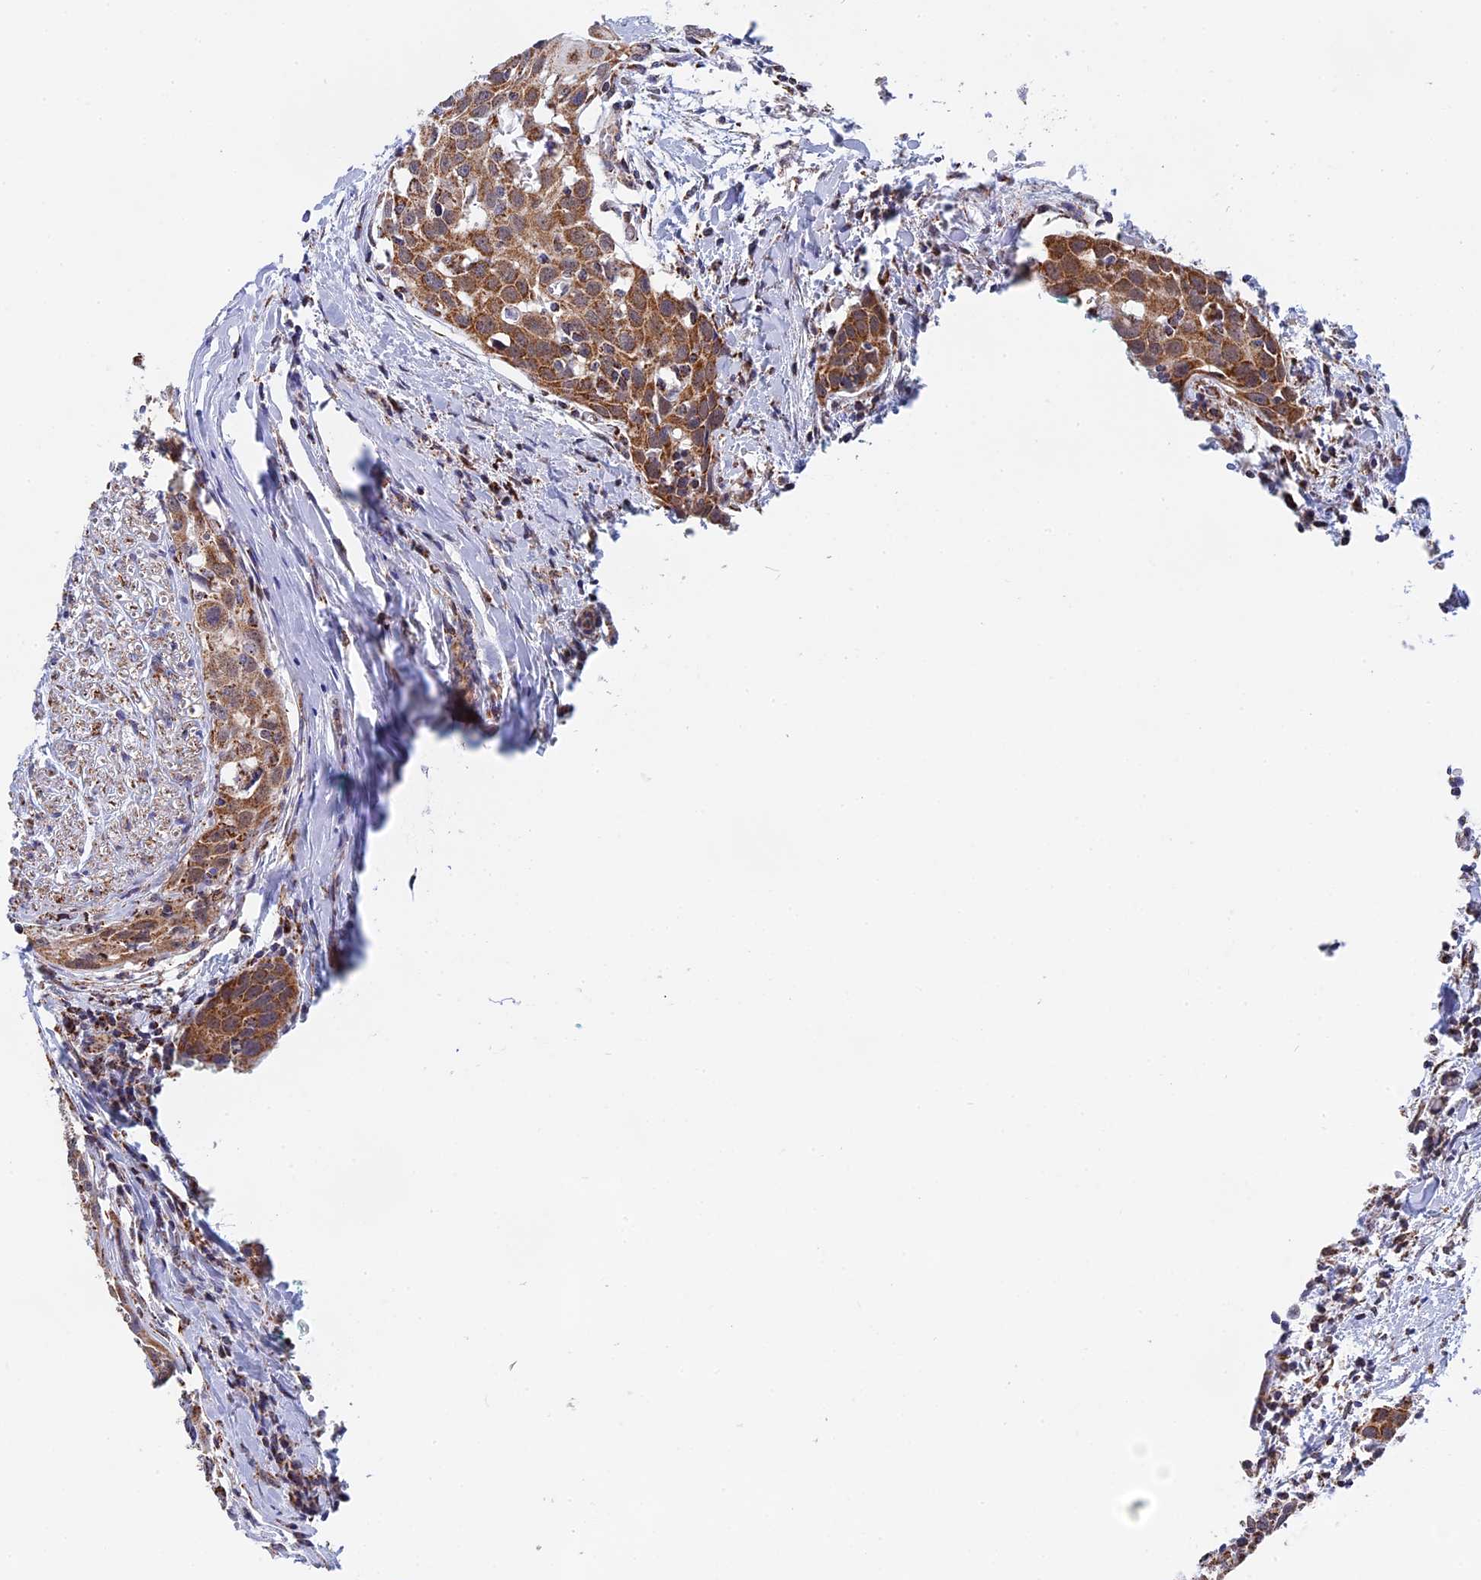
{"staining": {"intensity": "moderate", "quantity": ">75%", "location": "cytoplasmic/membranous"}, "tissue": "head and neck cancer", "cell_type": "Tumor cells", "image_type": "cancer", "snomed": [{"axis": "morphology", "description": "Squamous cell carcinoma, NOS"}, {"axis": "topography", "description": "Oral tissue"}, {"axis": "topography", "description": "Head-Neck"}], "caption": "Squamous cell carcinoma (head and neck) was stained to show a protein in brown. There is medium levels of moderate cytoplasmic/membranous staining in approximately >75% of tumor cells. (brown staining indicates protein expression, while blue staining denotes nuclei).", "gene": "CDC16", "patient": {"sex": "female", "age": 50}}